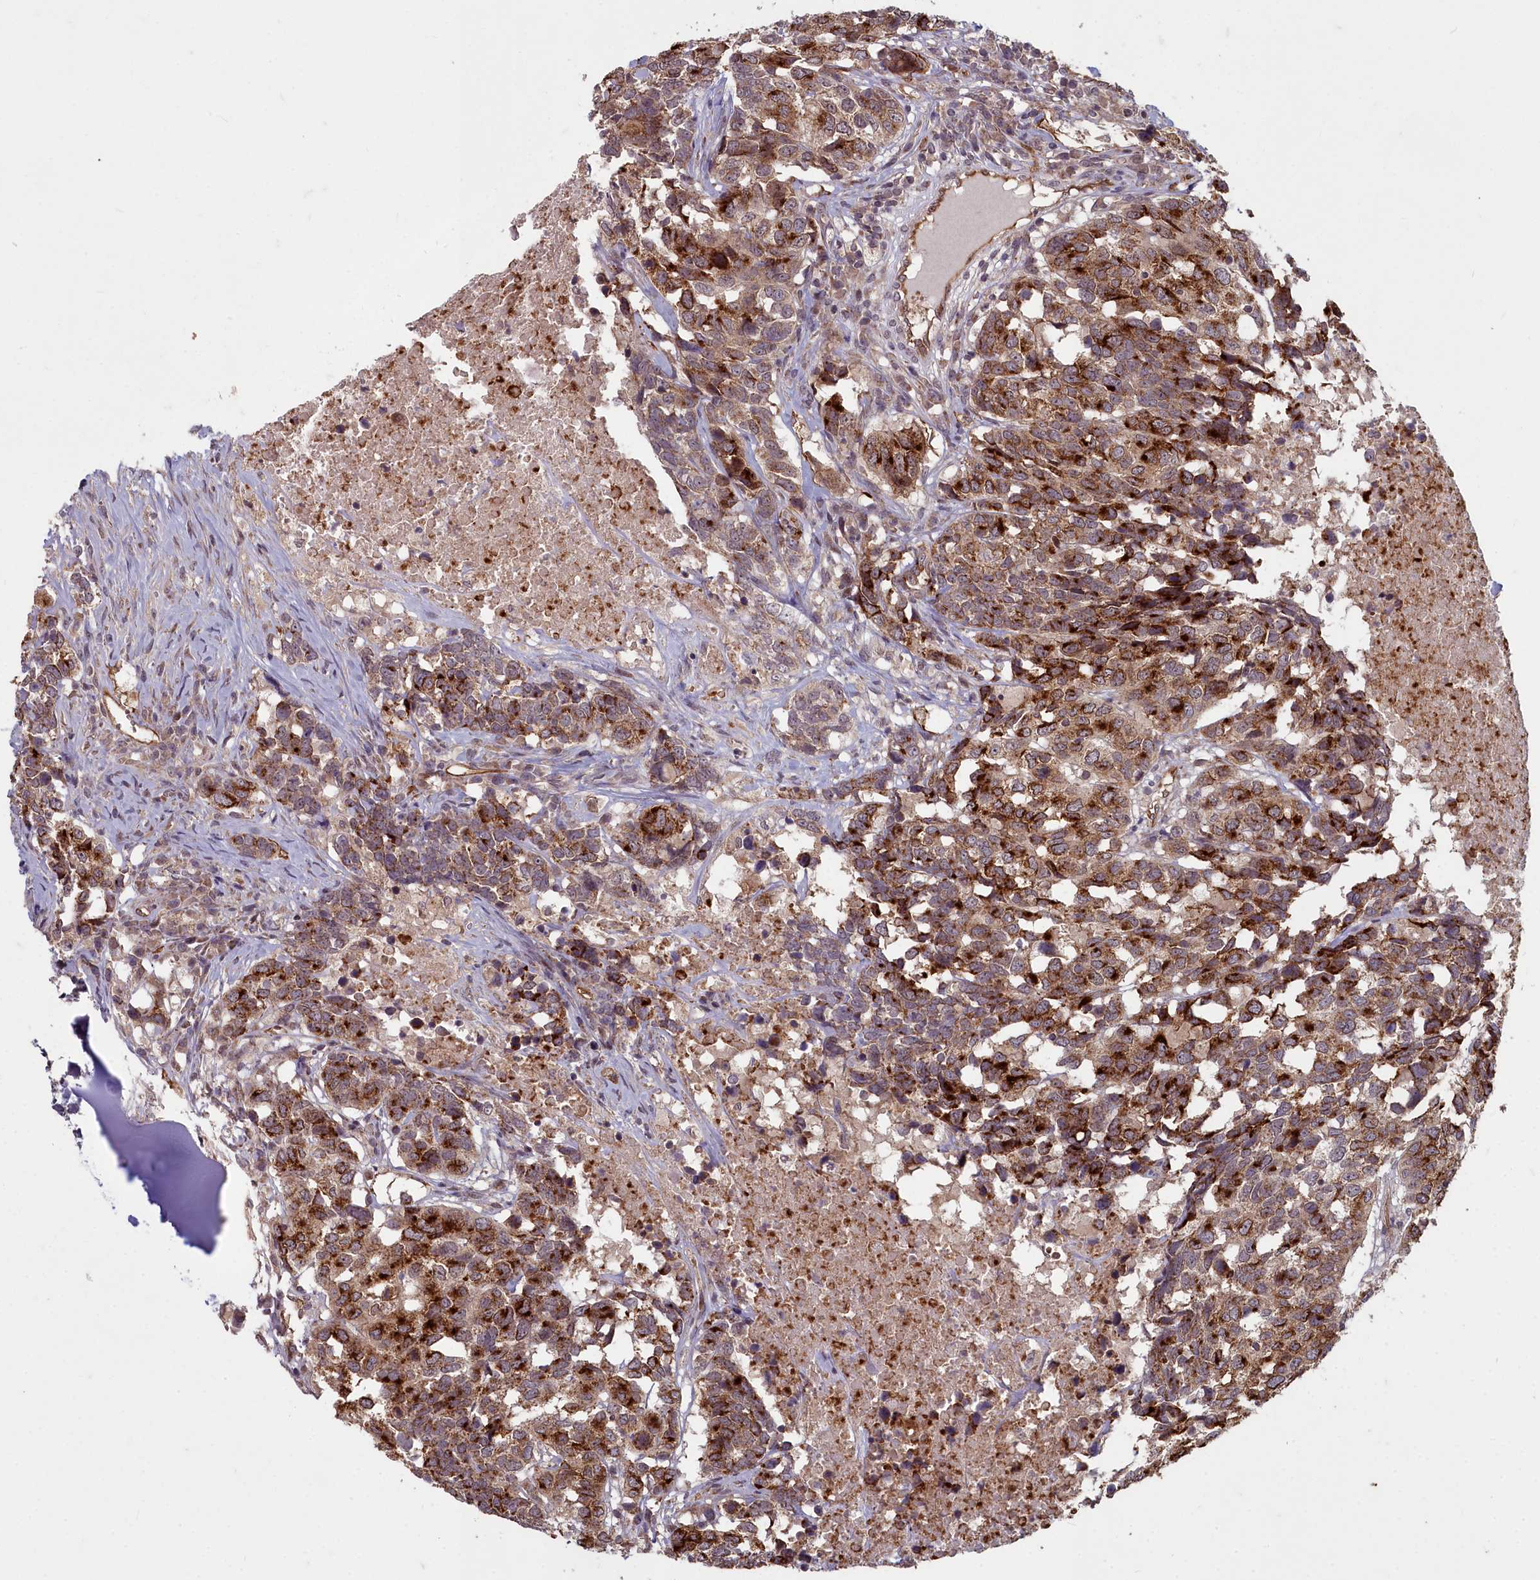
{"staining": {"intensity": "moderate", "quantity": ">75%", "location": "cytoplasmic/membranous"}, "tissue": "head and neck cancer", "cell_type": "Tumor cells", "image_type": "cancer", "snomed": [{"axis": "morphology", "description": "Squamous cell carcinoma, NOS"}, {"axis": "topography", "description": "Head-Neck"}], "caption": "Tumor cells reveal medium levels of moderate cytoplasmic/membranous positivity in about >75% of cells in human squamous cell carcinoma (head and neck).", "gene": "TSPYL4", "patient": {"sex": "male", "age": 66}}